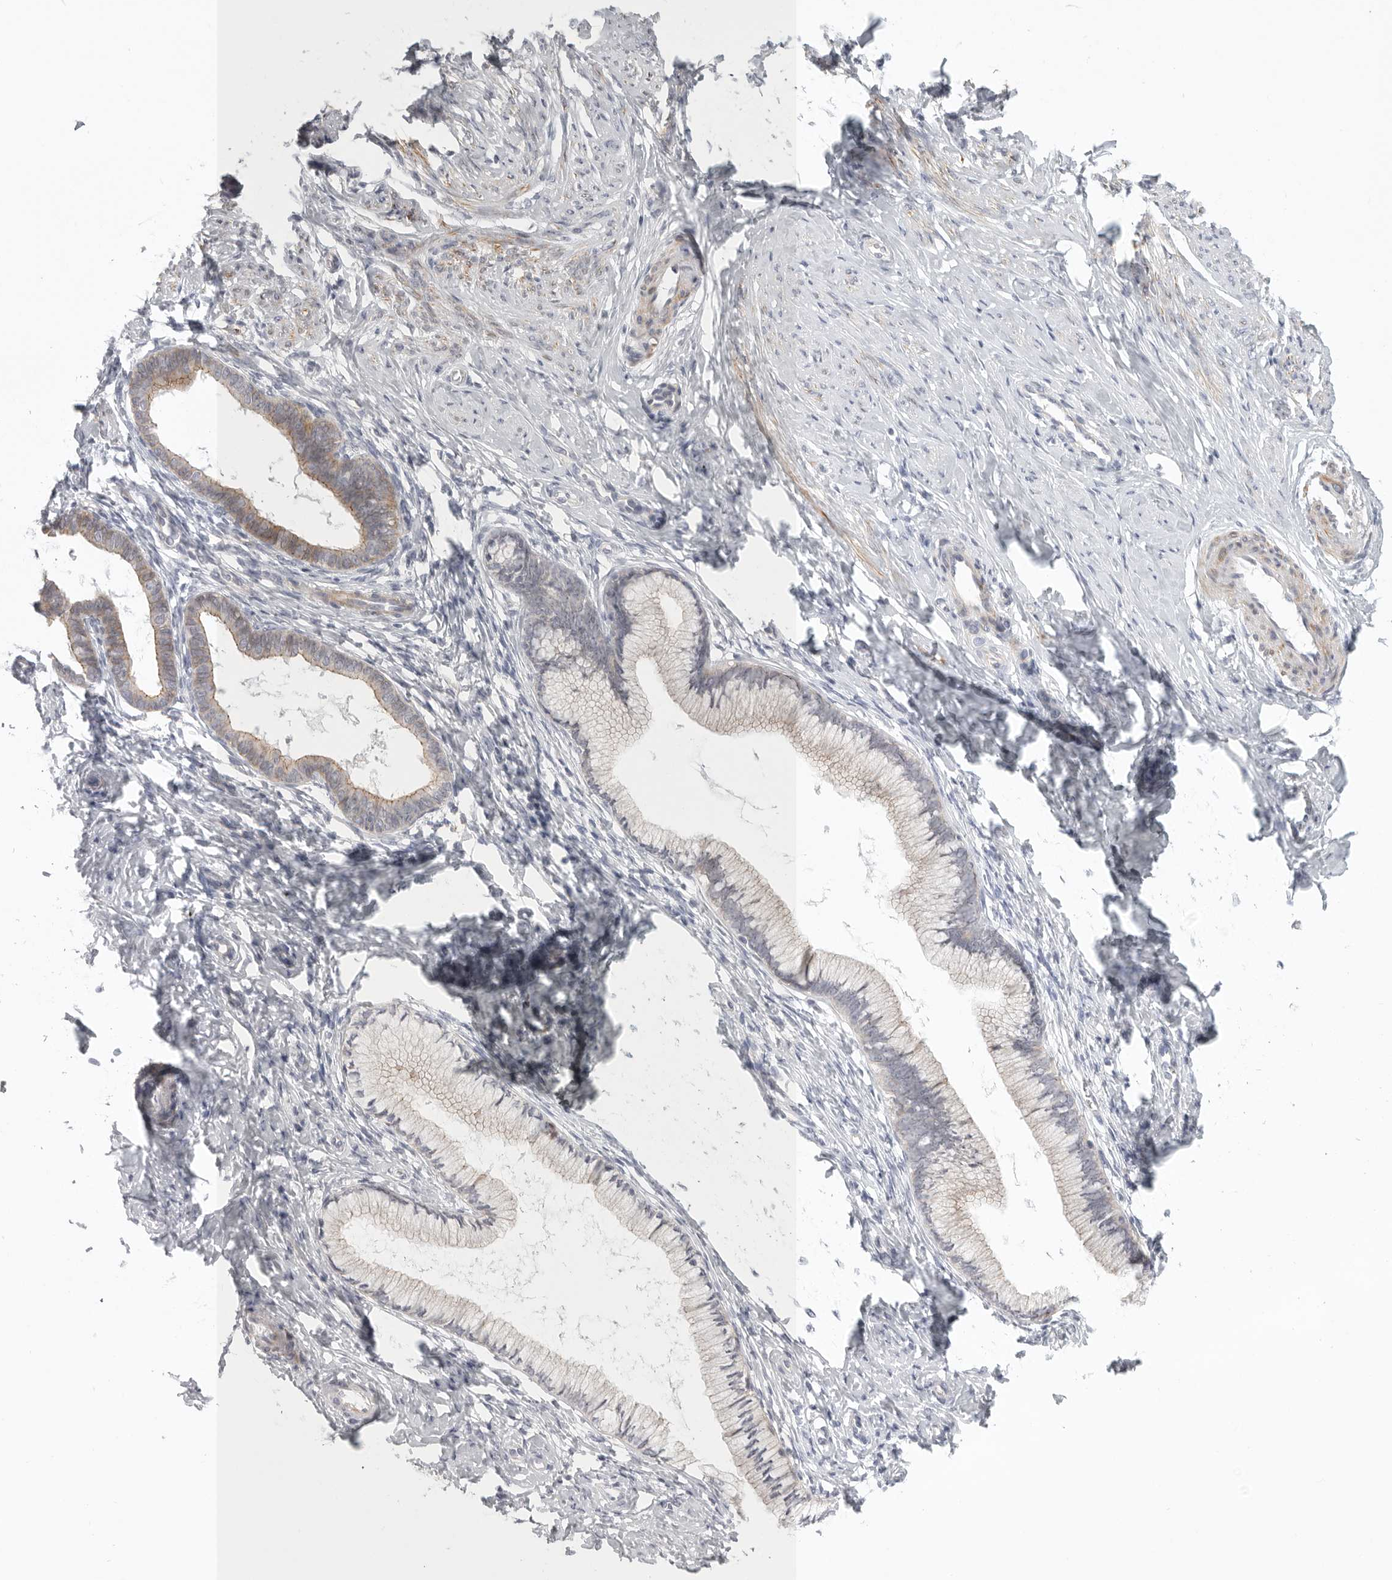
{"staining": {"intensity": "weak", "quantity": "25%-75%", "location": "cytoplasmic/membranous"}, "tissue": "cervix", "cell_type": "Glandular cells", "image_type": "normal", "snomed": [{"axis": "morphology", "description": "Normal tissue, NOS"}, {"axis": "topography", "description": "Cervix"}], "caption": "A low amount of weak cytoplasmic/membranous positivity is identified in approximately 25%-75% of glandular cells in unremarkable cervix. (DAB IHC, brown staining for protein, blue staining for nuclei).", "gene": "STAB2", "patient": {"sex": "female", "age": 36}}